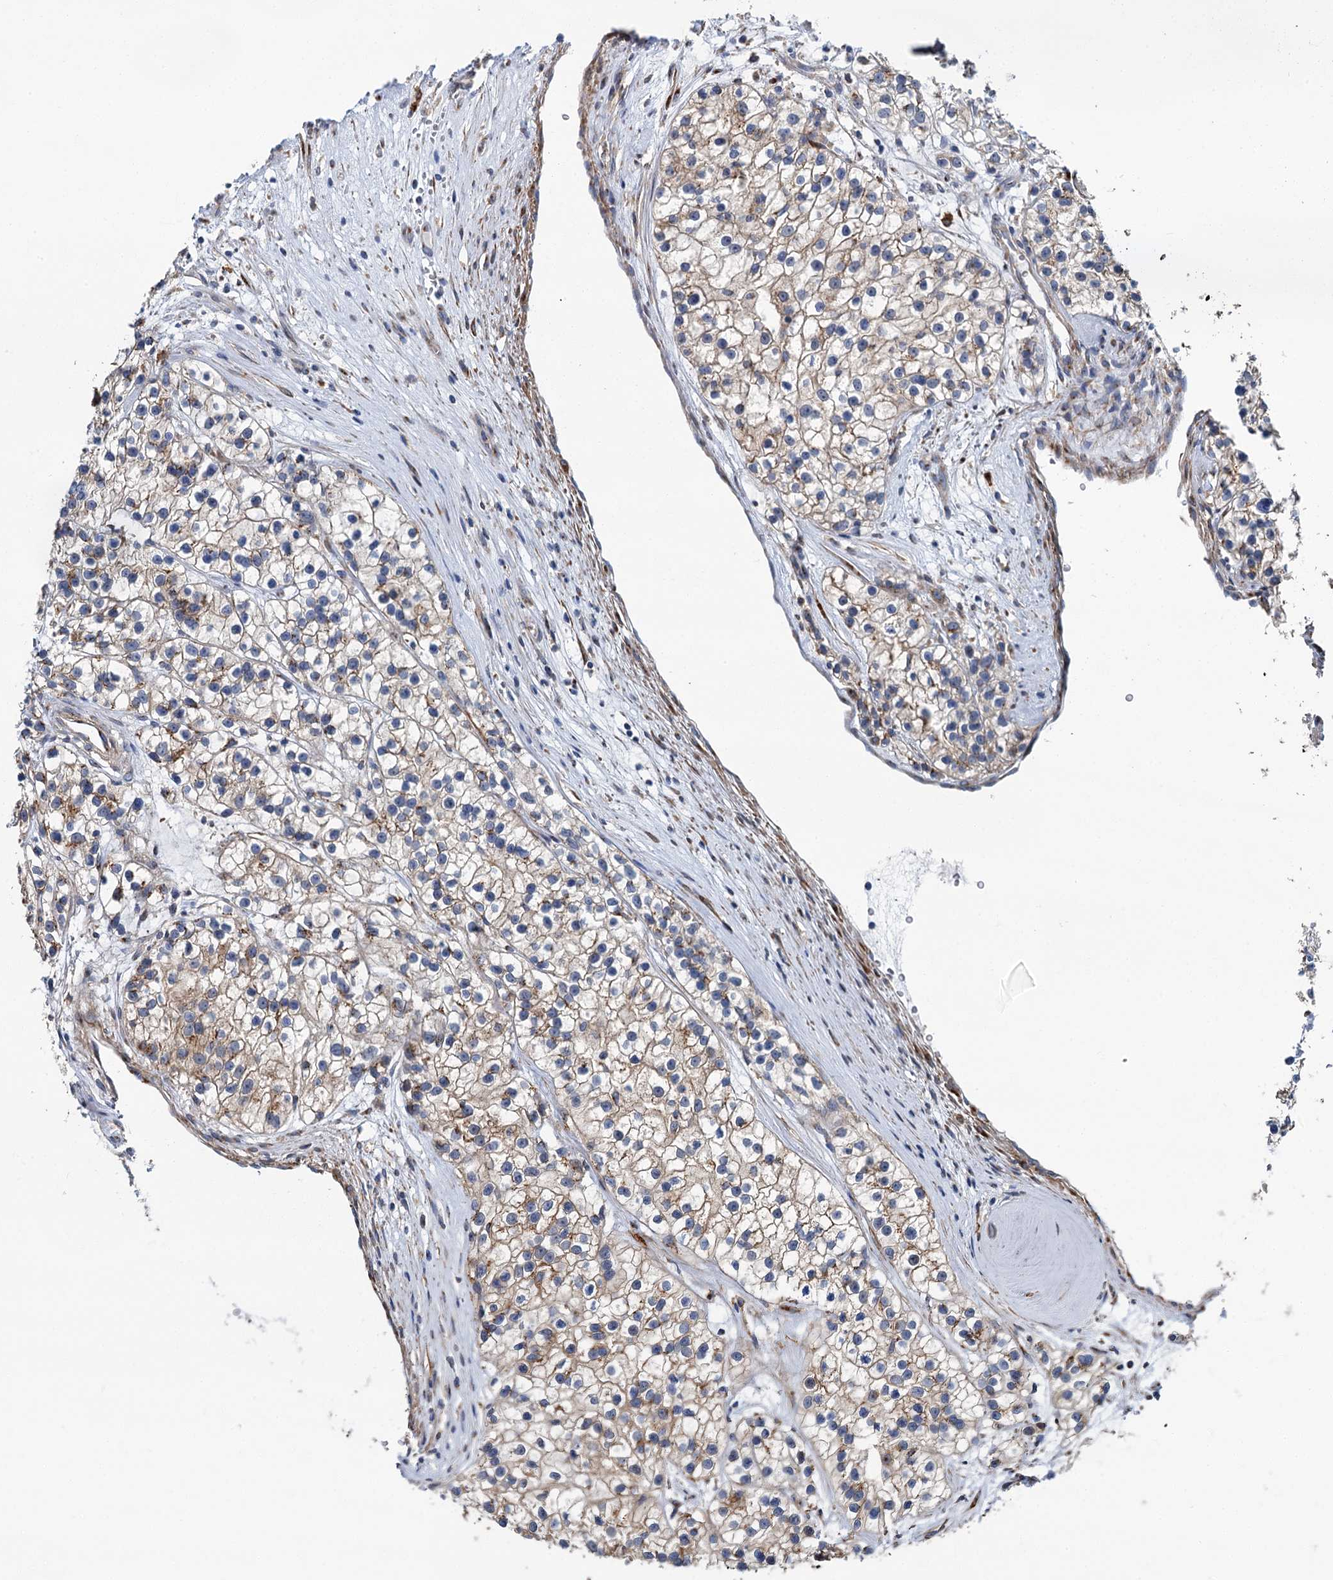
{"staining": {"intensity": "weak", "quantity": "25%-75%", "location": "cytoplasmic/membranous"}, "tissue": "renal cancer", "cell_type": "Tumor cells", "image_type": "cancer", "snomed": [{"axis": "morphology", "description": "Adenocarcinoma, NOS"}, {"axis": "topography", "description": "Kidney"}], "caption": "Immunohistochemistry micrograph of neoplastic tissue: human renal cancer (adenocarcinoma) stained using immunohistochemistry demonstrates low levels of weak protein expression localized specifically in the cytoplasmic/membranous of tumor cells, appearing as a cytoplasmic/membranous brown color.", "gene": "BET1L", "patient": {"sex": "female", "age": 57}}